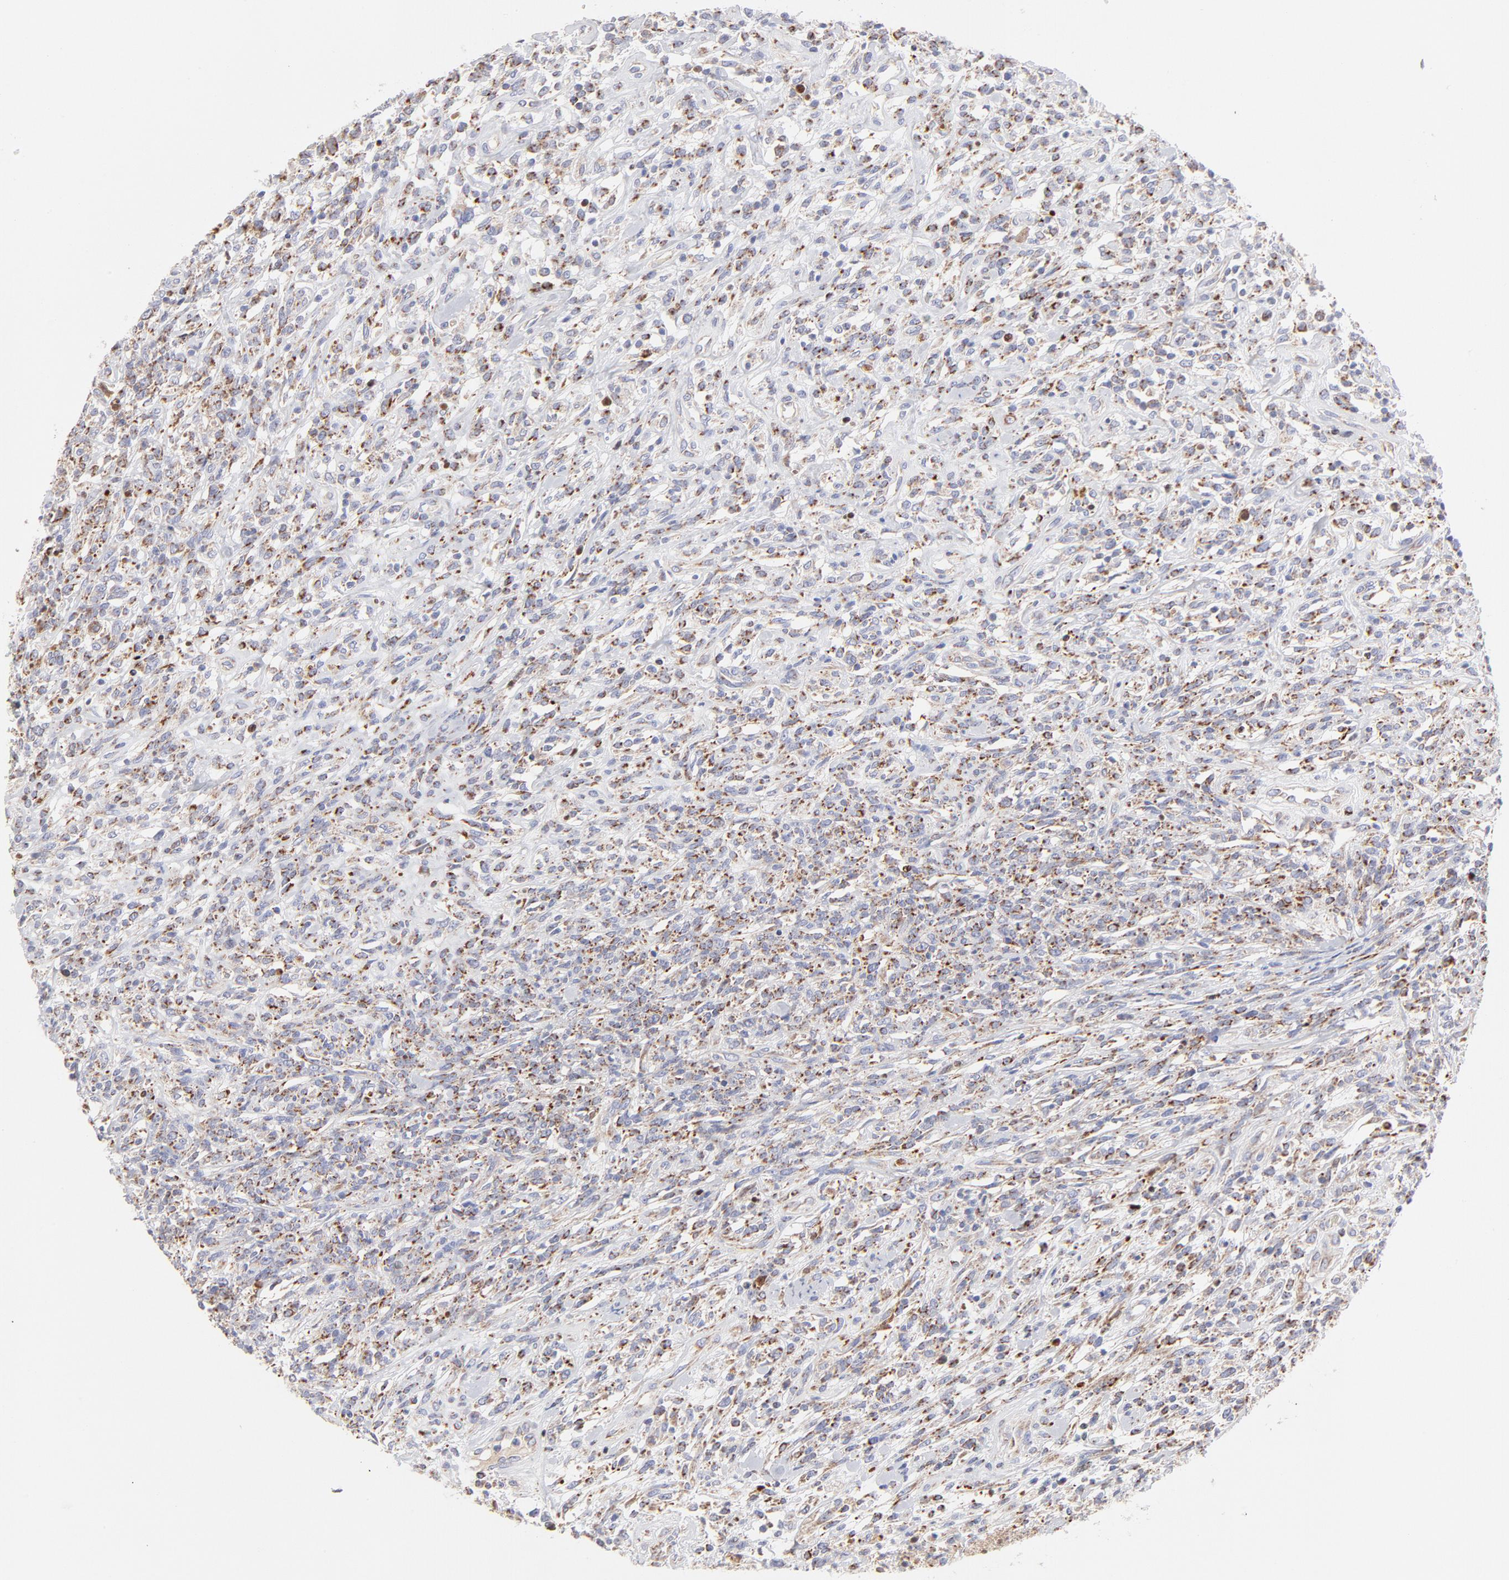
{"staining": {"intensity": "moderate", "quantity": "25%-75%", "location": "cytoplasmic/membranous"}, "tissue": "lymphoma", "cell_type": "Tumor cells", "image_type": "cancer", "snomed": [{"axis": "morphology", "description": "Malignant lymphoma, non-Hodgkin's type, High grade"}, {"axis": "topography", "description": "Lymph node"}], "caption": "A micrograph showing moderate cytoplasmic/membranous positivity in about 25%-75% of tumor cells in lymphoma, as visualized by brown immunohistochemical staining.", "gene": "TIMM8A", "patient": {"sex": "female", "age": 73}}